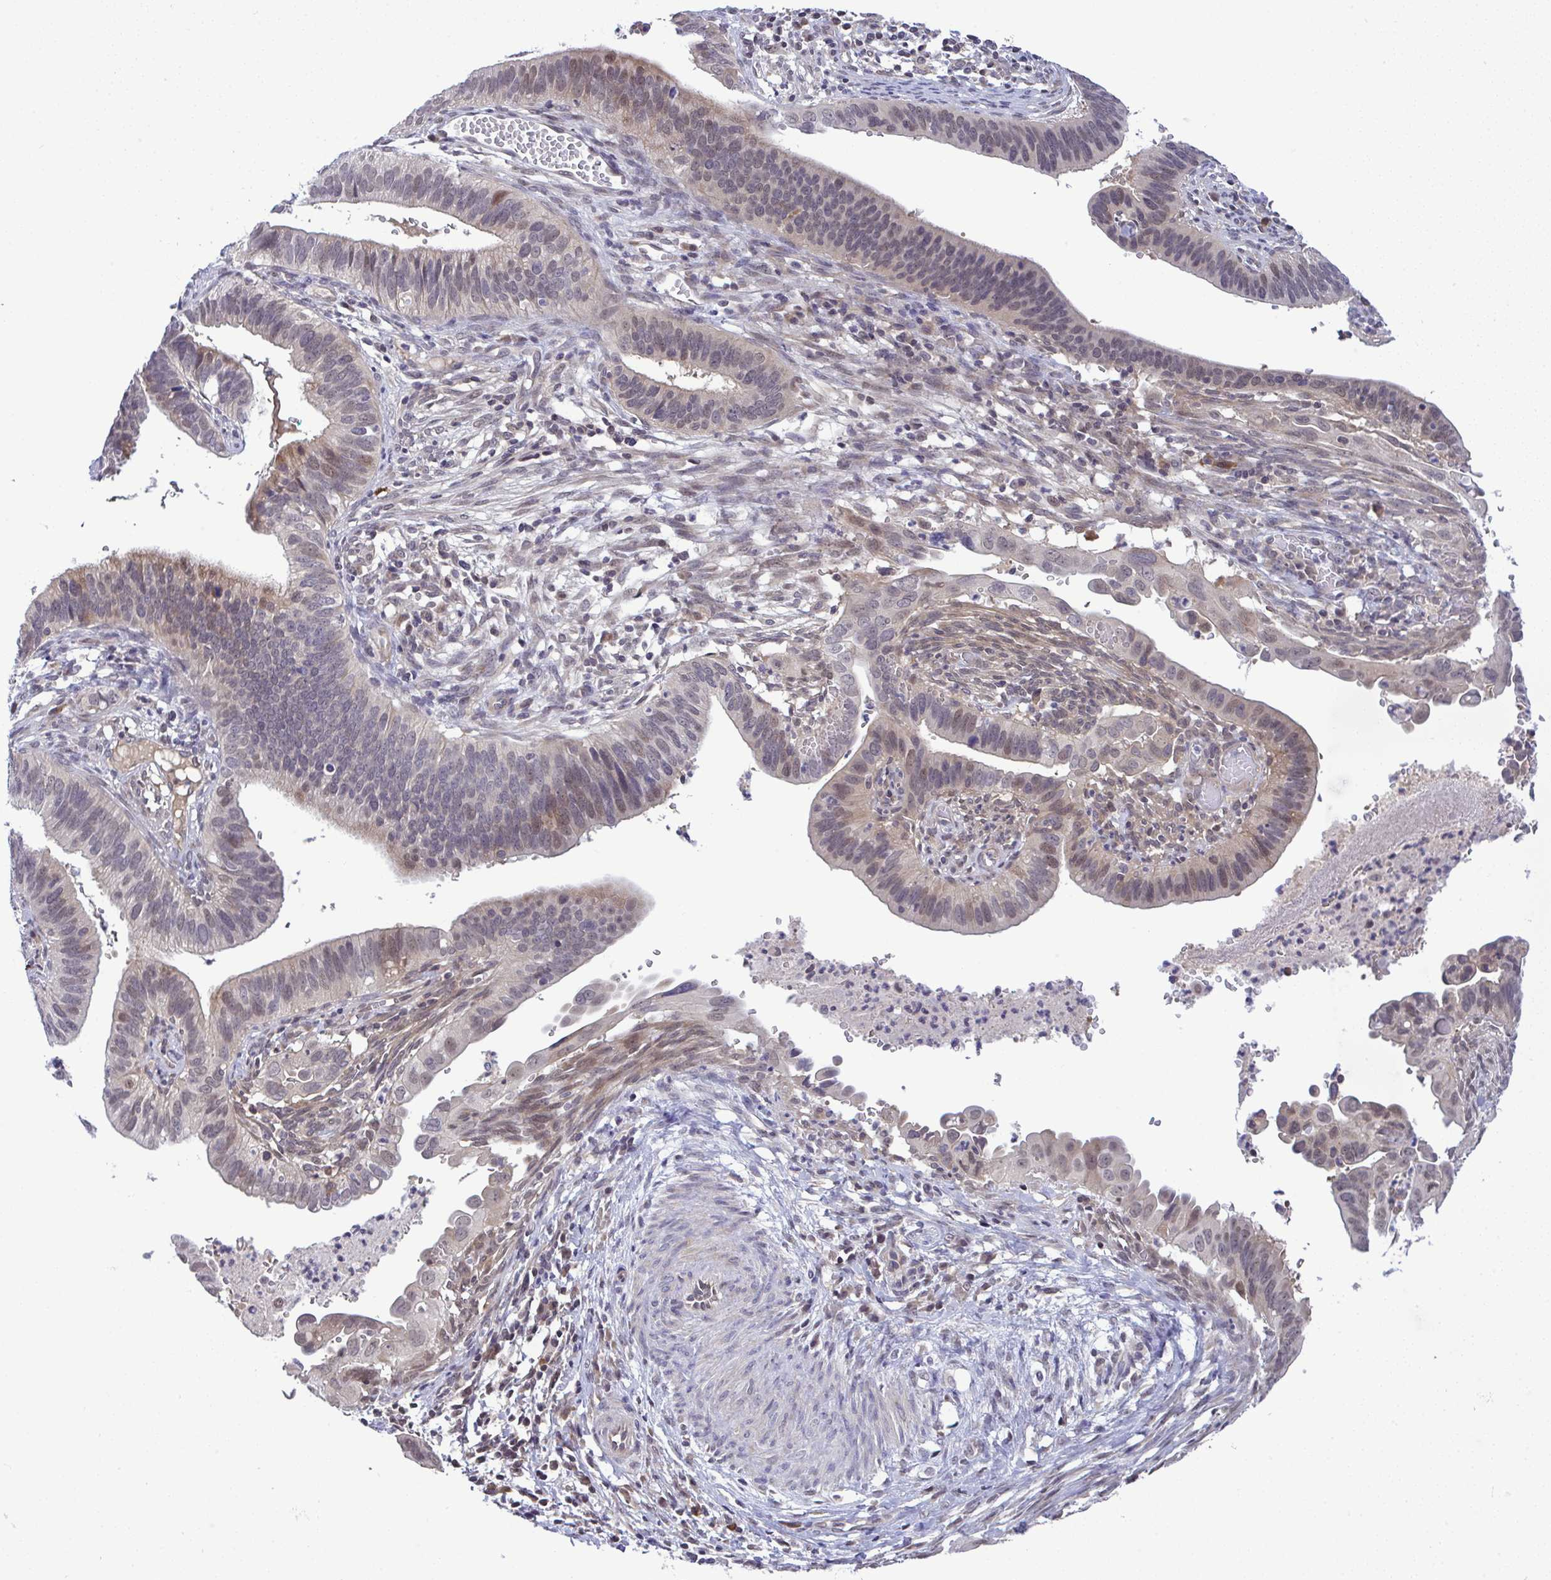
{"staining": {"intensity": "moderate", "quantity": "<25%", "location": "nuclear"}, "tissue": "cervical cancer", "cell_type": "Tumor cells", "image_type": "cancer", "snomed": [{"axis": "morphology", "description": "Adenocarcinoma, NOS"}, {"axis": "topography", "description": "Cervix"}], "caption": "Moderate nuclear protein staining is present in about <25% of tumor cells in cervical cancer (adenocarcinoma).", "gene": "C9orf64", "patient": {"sex": "female", "age": 42}}